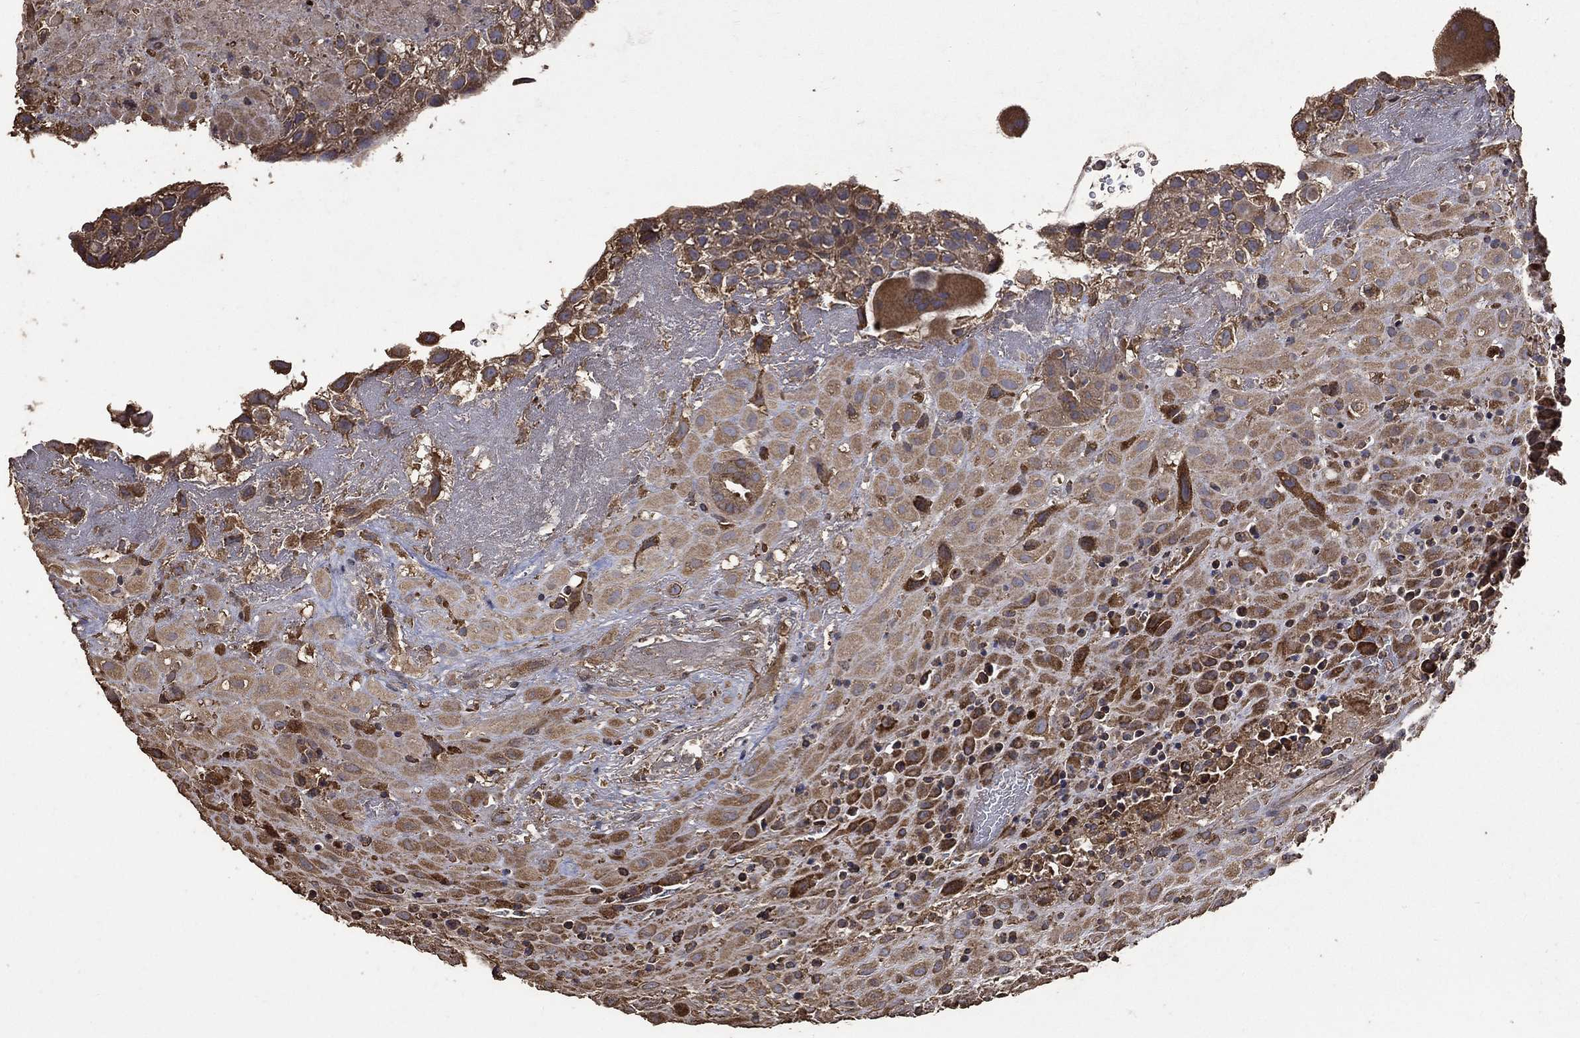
{"staining": {"intensity": "moderate", "quantity": ">75%", "location": "cytoplasmic/membranous"}, "tissue": "placenta", "cell_type": "Decidual cells", "image_type": "normal", "snomed": [{"axis": "morphology", "description": "Normal tissue, NOS"}, {"axis": "topography", "description": "Placenta"}], "caption": "Placenta stained with immunohistochemistry (IHC) shows moderate cytoplasmic/membranous expression in approximately >75% of decidual cells. (IHC, brightfield microscopy, high magnification).", "gene": "METTL27", "patient": {"sex": "female", "age": 19}}